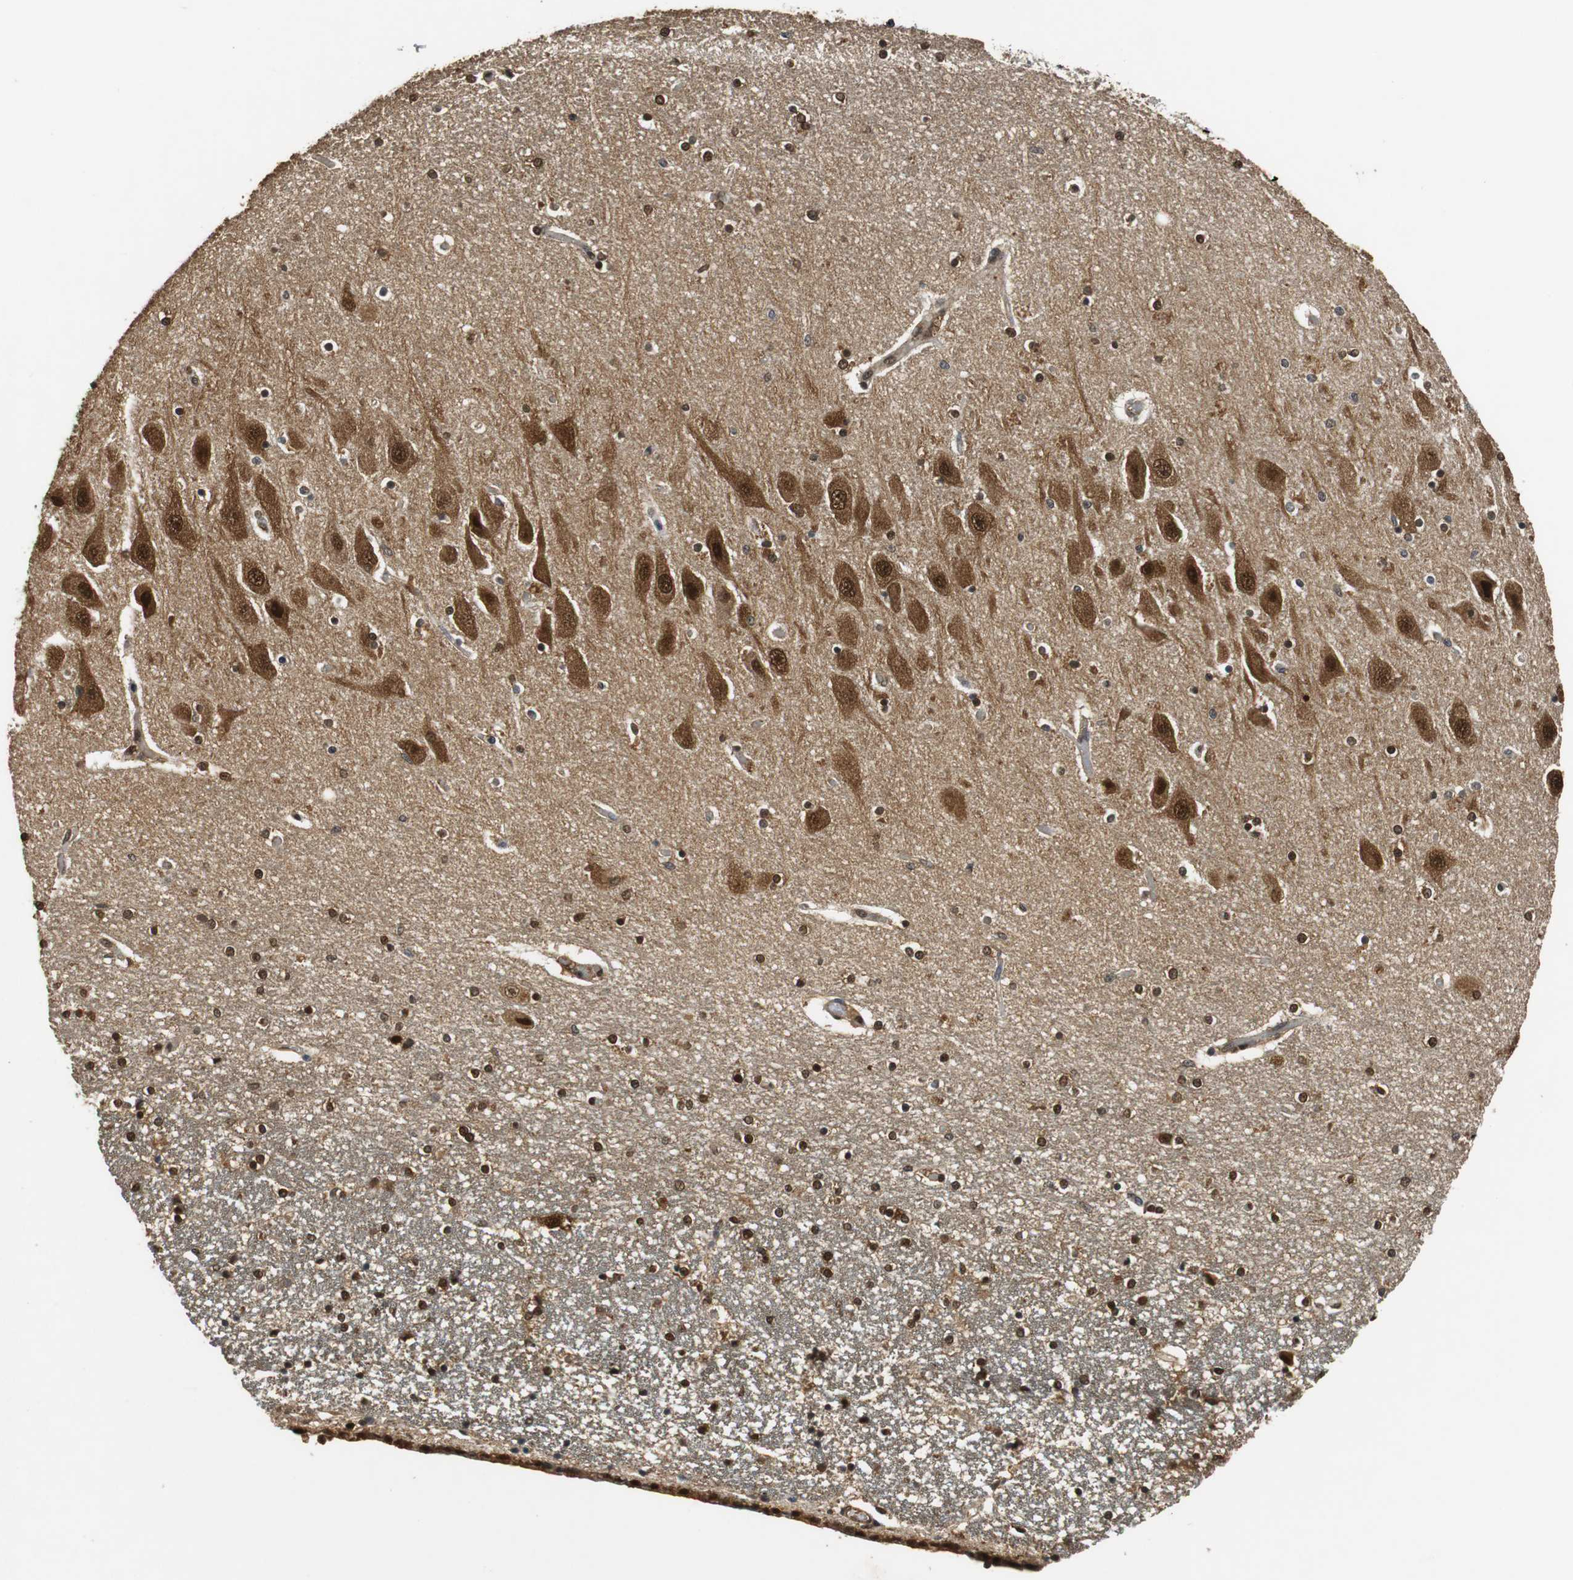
{"staining": {"intensity": "strong", "quantity": ">75%", "location": "cytoplasmic/membranous,nuclear"}, "tissue": "hippocampus", "cell_type": "Glial cells", "image_type": "normal", "snomed": [{"axis": "morphology", "description": "Normal tissue, NOS"}, {"axis": "topography", "description": "Hippocampus"}], "caption": "Benign hippocampus displays strong cytoplasmic/membranous,nuclear staining in about >75% of glial cells, visualized by immunohistochemistry.", "gene": "UBQLN2", "patient": {"sex": "female", "age": 54}}